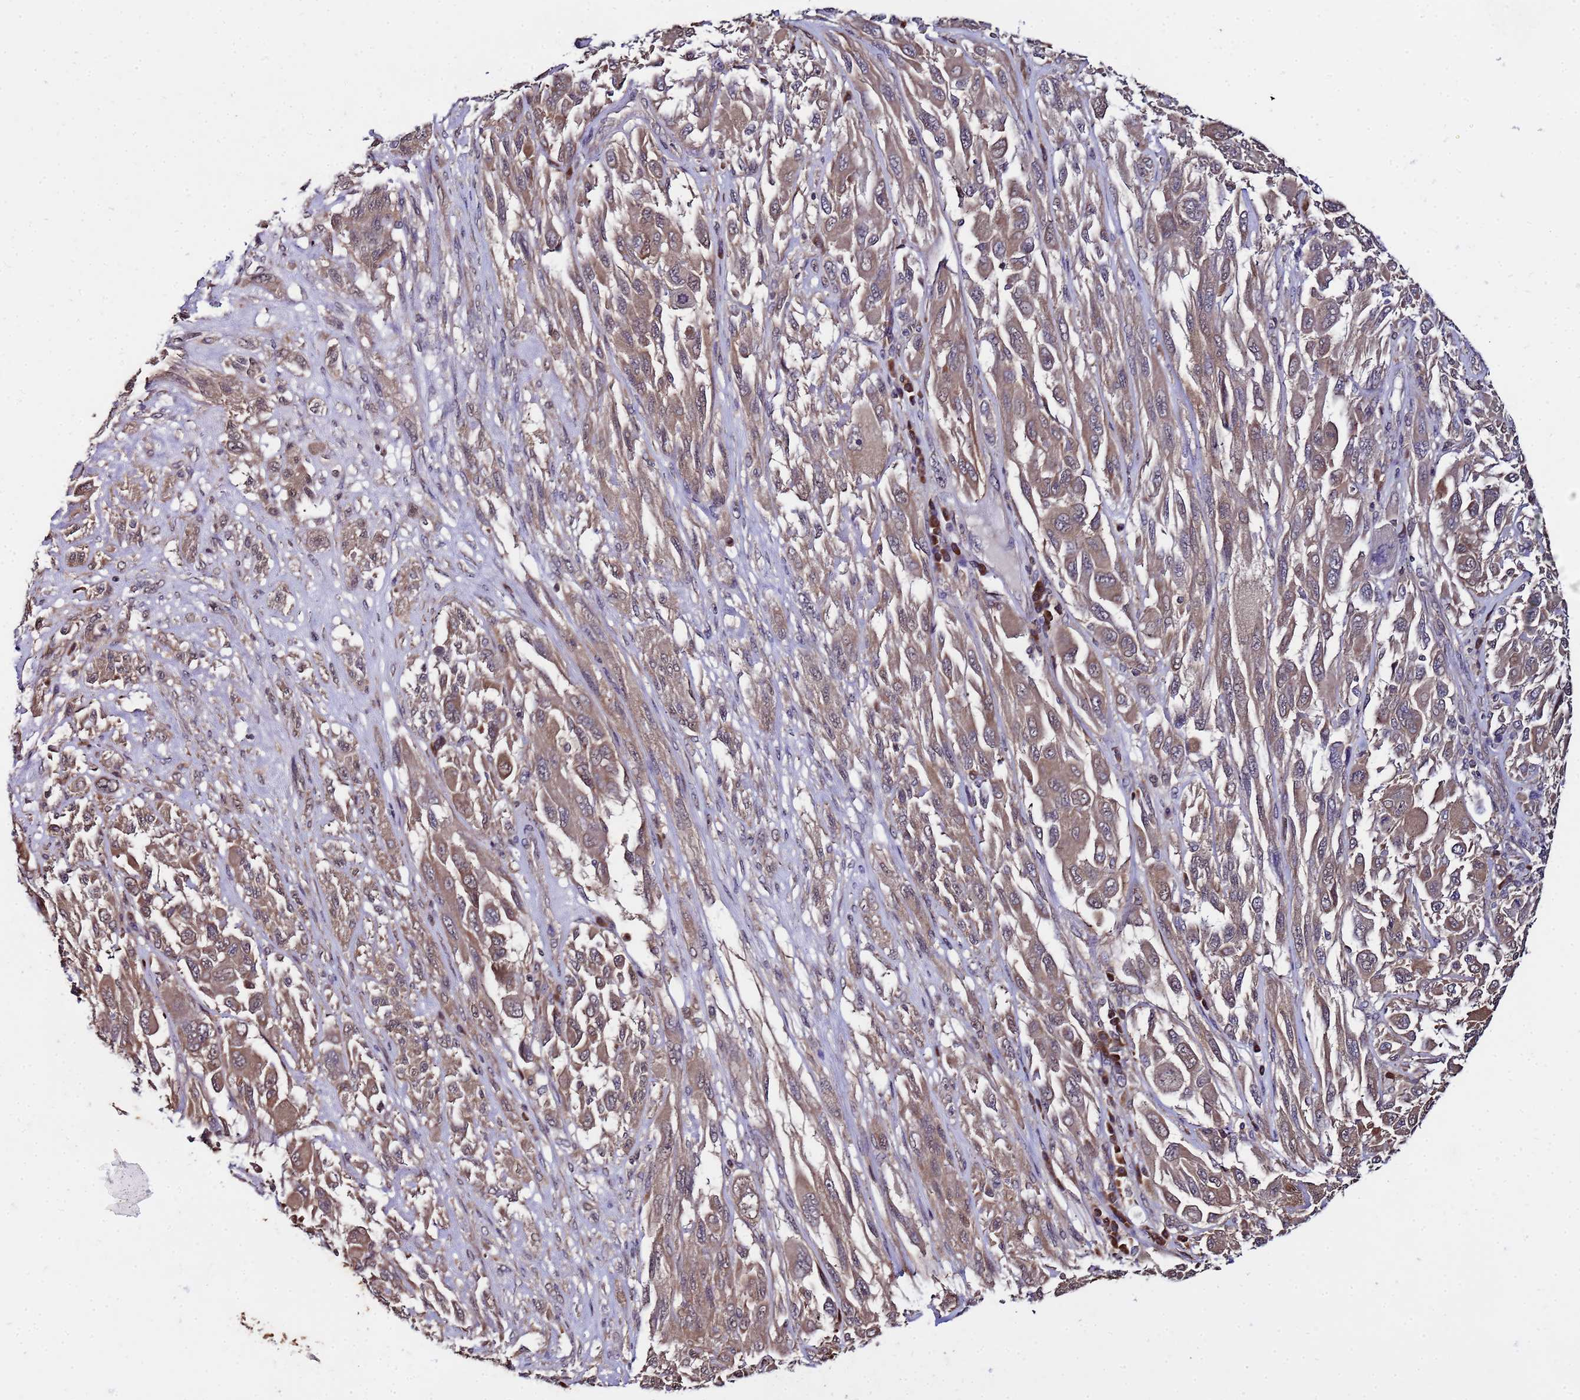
{"staining": {"intensity": "weak", "quantity": ">75%", "location": "cytoplasmic/membranous"}, "tissue": "melanoma", "cell_type": "Tumor cells", "image_type": "cancer", "snomed": [{"axis": "morphology", "description": "Malignant melanoma, NOS"}, {"axis": "topography", "description": "Skin"}], "caption": "Malignant melanoma tissue shows weak cytoplasmic/membranous expression in about >75% of tumor cells, visualized by immunohistochemistry. The protein is shown in brown color, while the nuclei are stained blue.", "gene": "NAXE", "patient": {"sex": "female", "age": 91}}